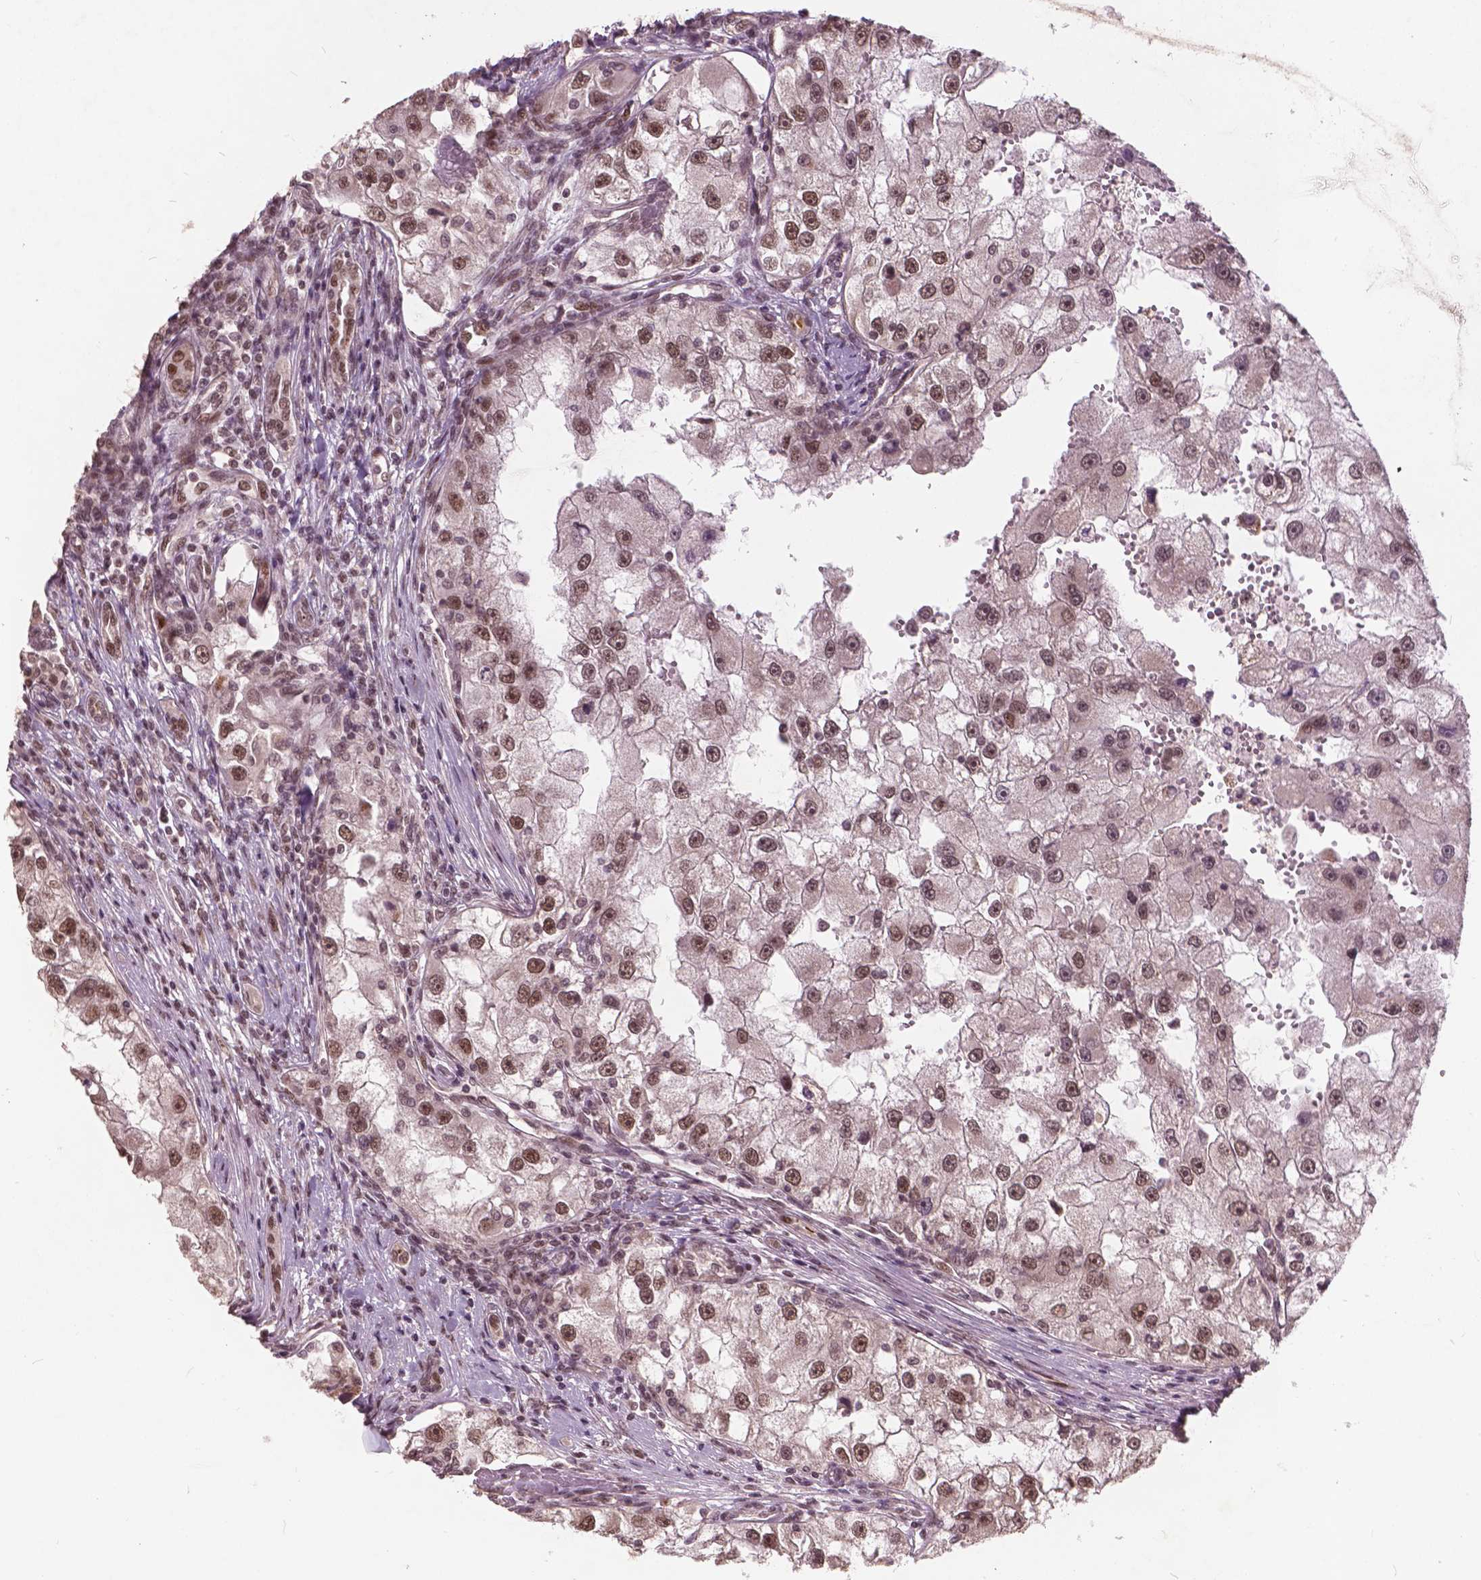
{"staining": {"intensity": "moderate", "quantity": ">75%", "location": "nuclear"}, "tissue": "renal cancer", "cell_type": "Tumor cells", "image_type": "cancer", "snomed": [{"axis": "morphology", "description": "Adenocarcinoma, NOS"}, {"axis": "topography", "description": "Kidney"}], "caption": "IHC photomicrograph of neoplastic tissue: renal cancer stained using immunohistochemistry (IHC) demonstrates medium levels of moderate protein expression localized specifically in the nuclear of tumor cells, appearing as a nuclear brown color.", "gene": "GPS2", "patient": {"sex": "male", "age": 63}}